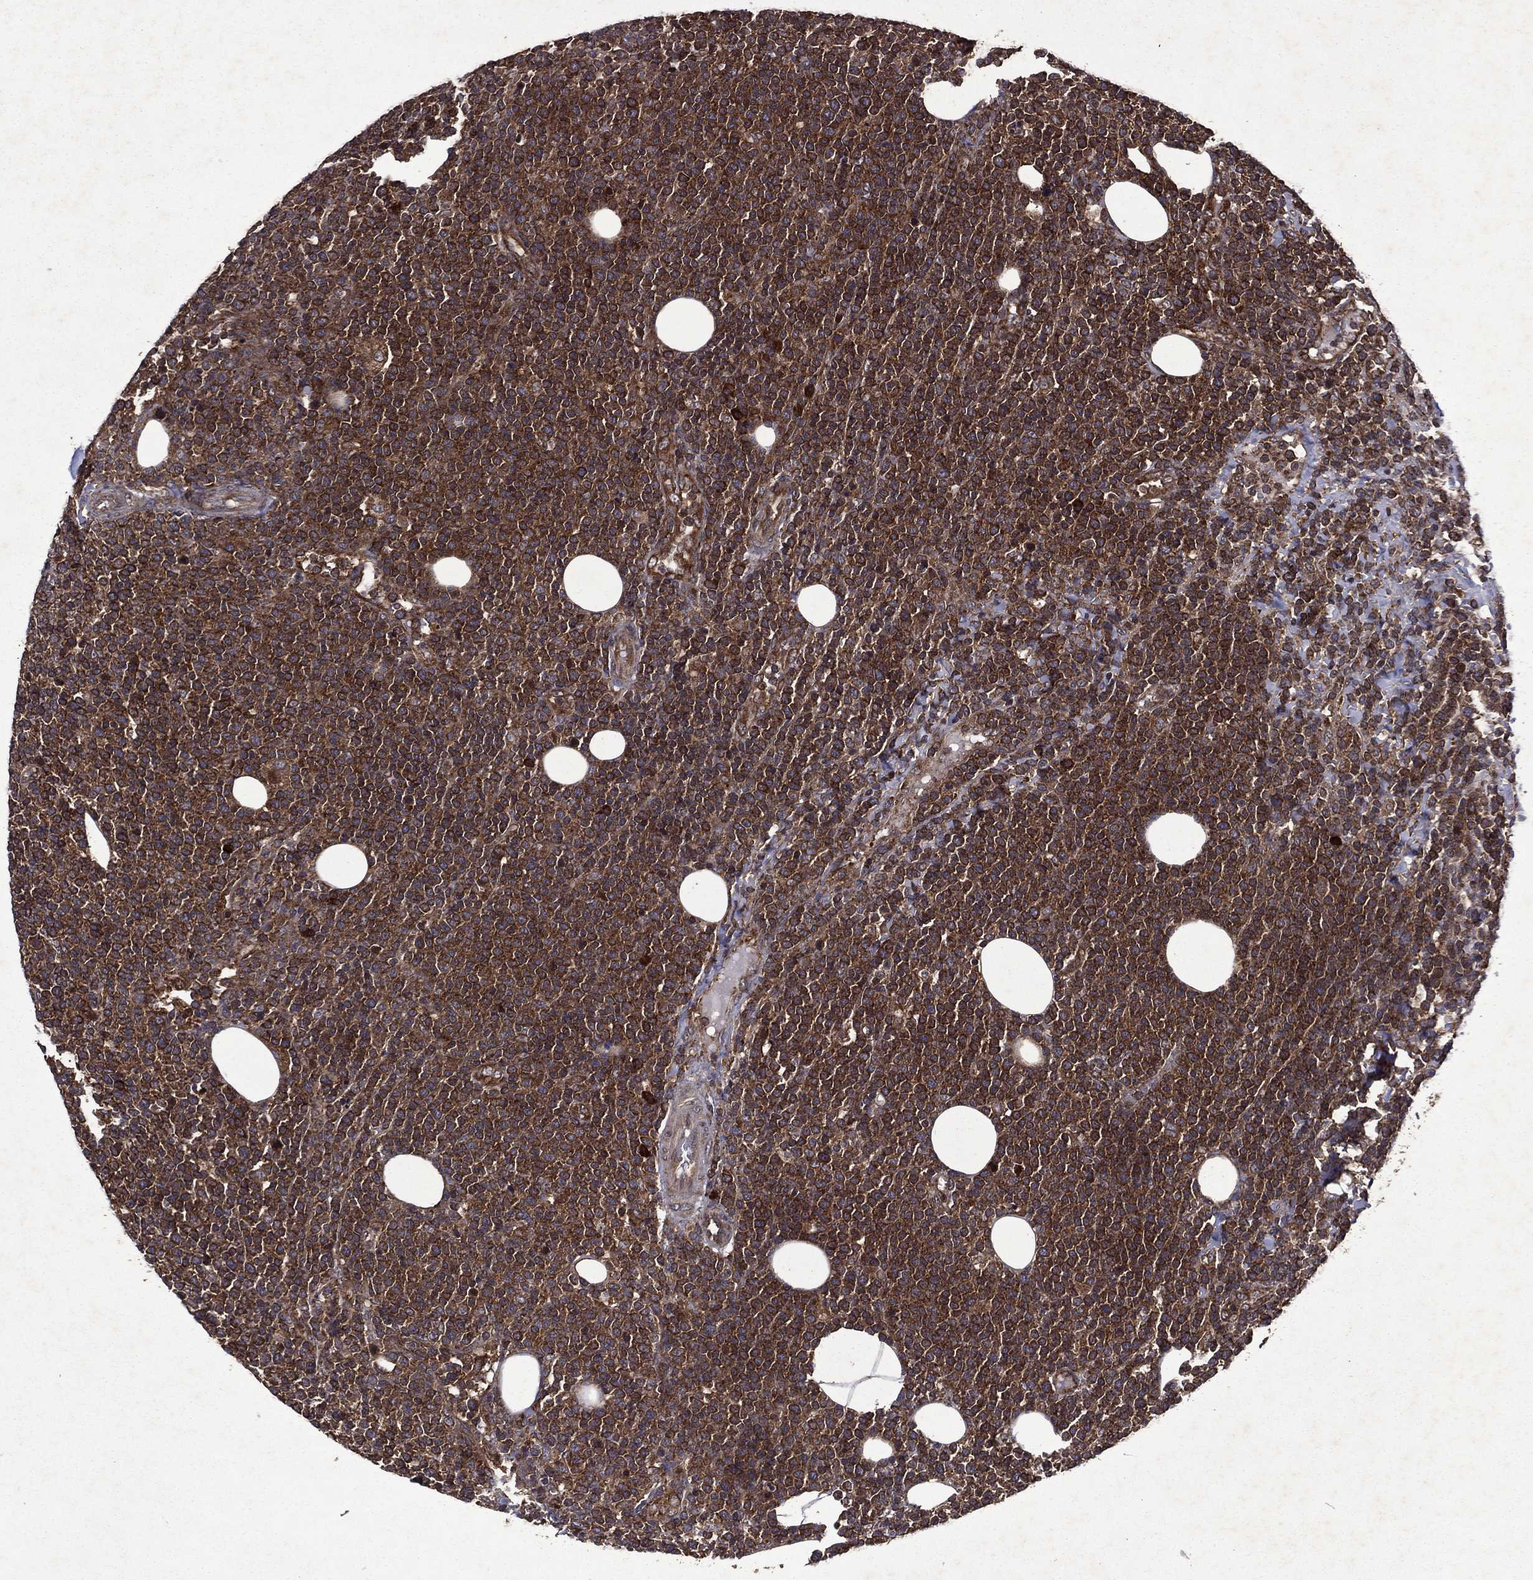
{"staining": {"intensity": "moderate", "quantity": ">75%", "location": "cytoplasmic/membranous"}, "tissue": "lymphoma", "cell_type": "Tumor cells", "image_type": "cancer", "snomed": [{"axis": "morphology", "description": "Malignant lymphoma, non-Hodgkin's type, High grade"}, {"axis": "topography", "description": "Lymph node"}], "caption": "Moderate cytoplasmic/membranous expression is appreciated in approximately >75% of tumor cells in malignant lymphoma, non-Hodgkin's type (high-grade).", "gene": "EIF2B4", "patient": {"sex": "male", "age": 61}}